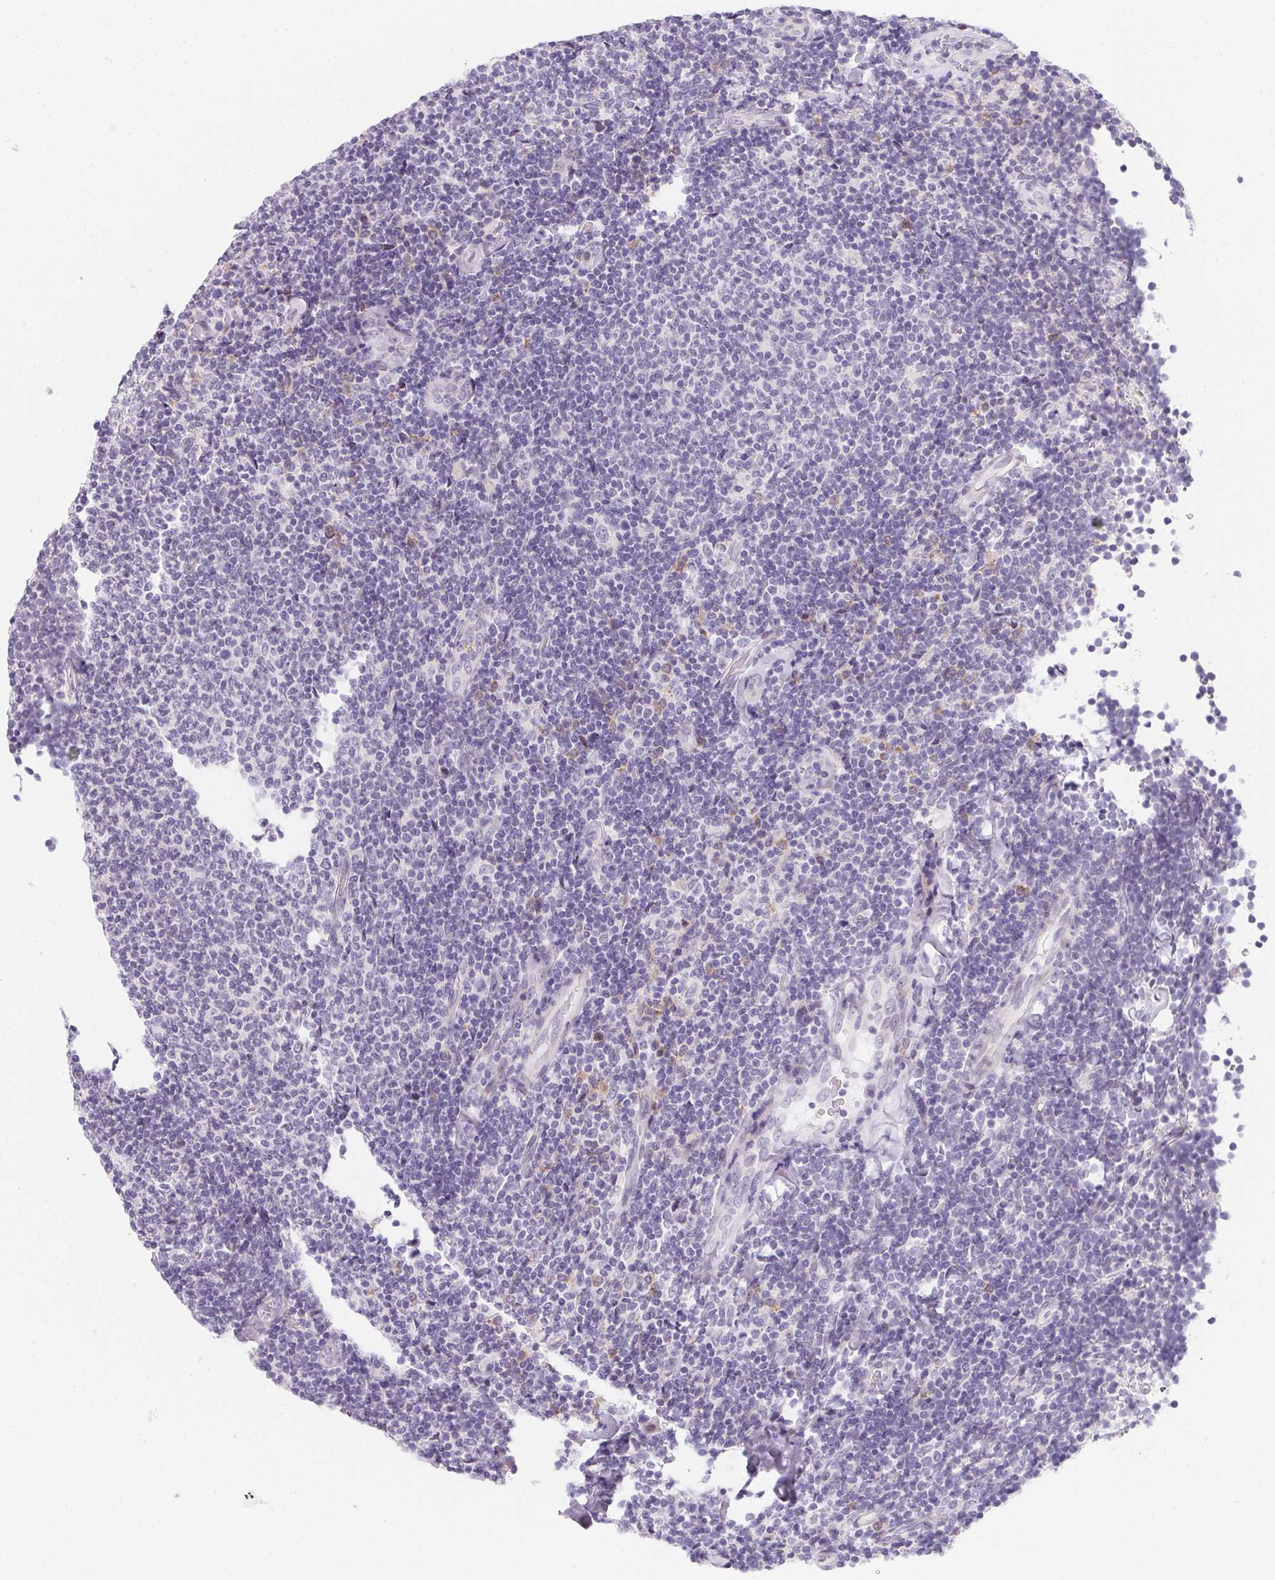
{"staining": {"intensity": "negative", "quantity": "none", "location": "none"}, "tissue": "lymphoma", "cell_type": "Tumor cells", "image_type": "cancer", "snomed": [{"axis": "morphology", "description": "Malignant lymphoma, non-Hodgkin's type, Low grade"}, {"axis": "topography", "description": "Lymph node"}], "caption": "Tumor cells are negative for brown protein staining in lymphoma.", "gene": "MAP1A", "patient": {"sex": "male", "age": 52}}